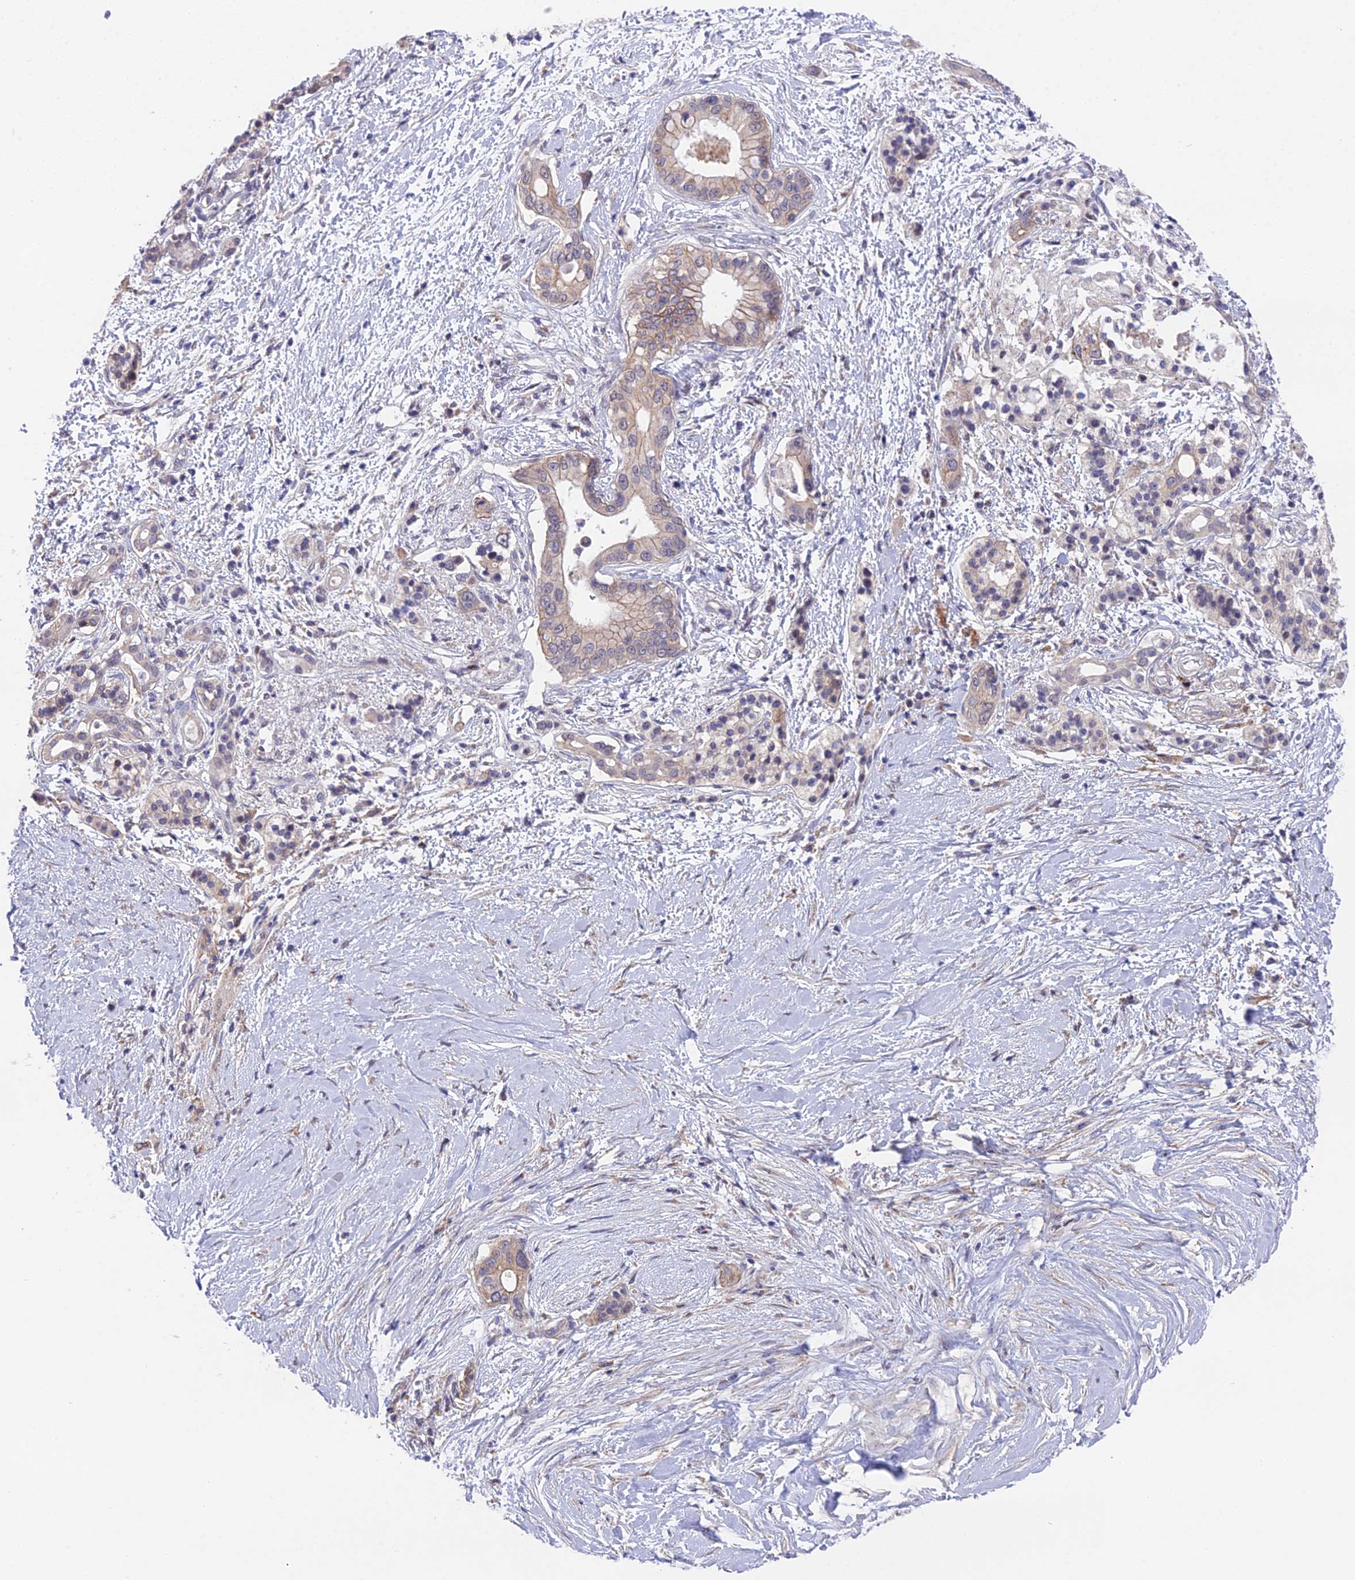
{"staining": {"intensity": "weak", "quantity": "<25%", "location": "cytoplasmic/membranous"}, "tissue": "pancreatic cancer", "cell_type": "Tumor cells", "image_type": "cancer", "snomed": [{"axis": "morphology", "description": "Normal tissue, NOS"}, {"axis": "morphology", "description": "Adenocarcinoma, NOS"}, {"axis": "topography", "description": "Pancreas"}, {"axis": "topography", "description": "Peripheral nerve tissue"}], "caption": "DAB (3,3'-diaminobenzidine) immunohistochemical staining of pancreatic cancer (adenocarcinoma) shows no significant staining in tumor cells. (Stains: DAB immunohistochemistry with hematoxylin counter stain, Microscopy: brightfield microscopy at high magnification).", "gene": "PUS10", "patient": {"sex": "male", "age": 59}}